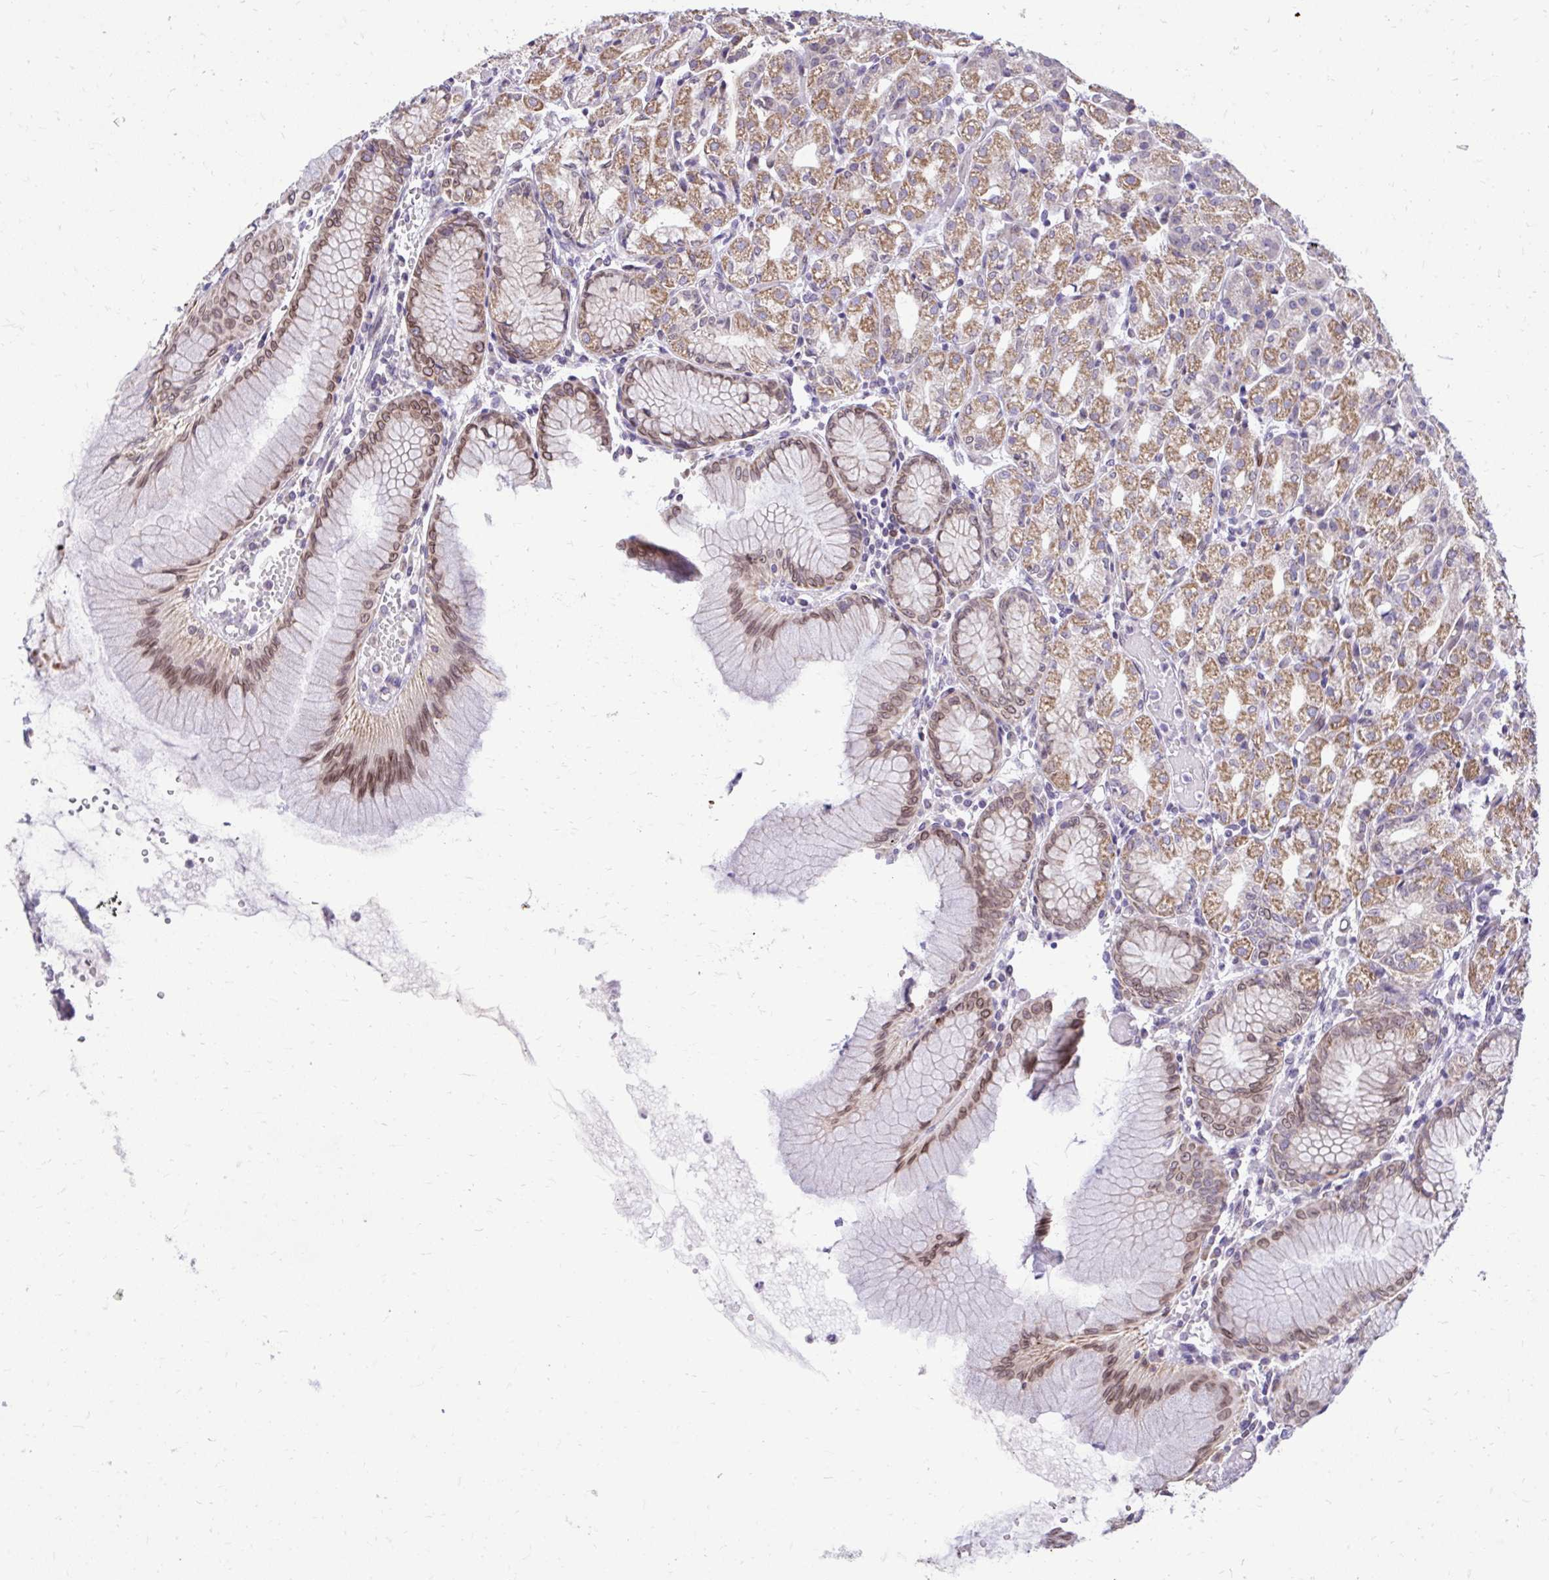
{"staining": {"intensity": "moderate", "quantity": "25%-75%", "location": "cytoplasmic/membranous,nuclear"}, "tissue": "stomach", "cell_type": "Glandular cells", "image_type": "normal", "snomed": [{"axis": "morphology", "description": "Normal tissue, NOS"}, {"axis": "topography", "description": "Stomach"}], "caption": "An immunohistochemistry photomicrograph of normal tissue is shown. Protein staining in brown highlights moderate cytoplasmic/membranous,nuclear positivity in stomach within glandular cells. (IHC, brightfield microscopy, high magnification).", "gene": "RPS6KA2", "patient": {"sex": "female", "age": 57}}